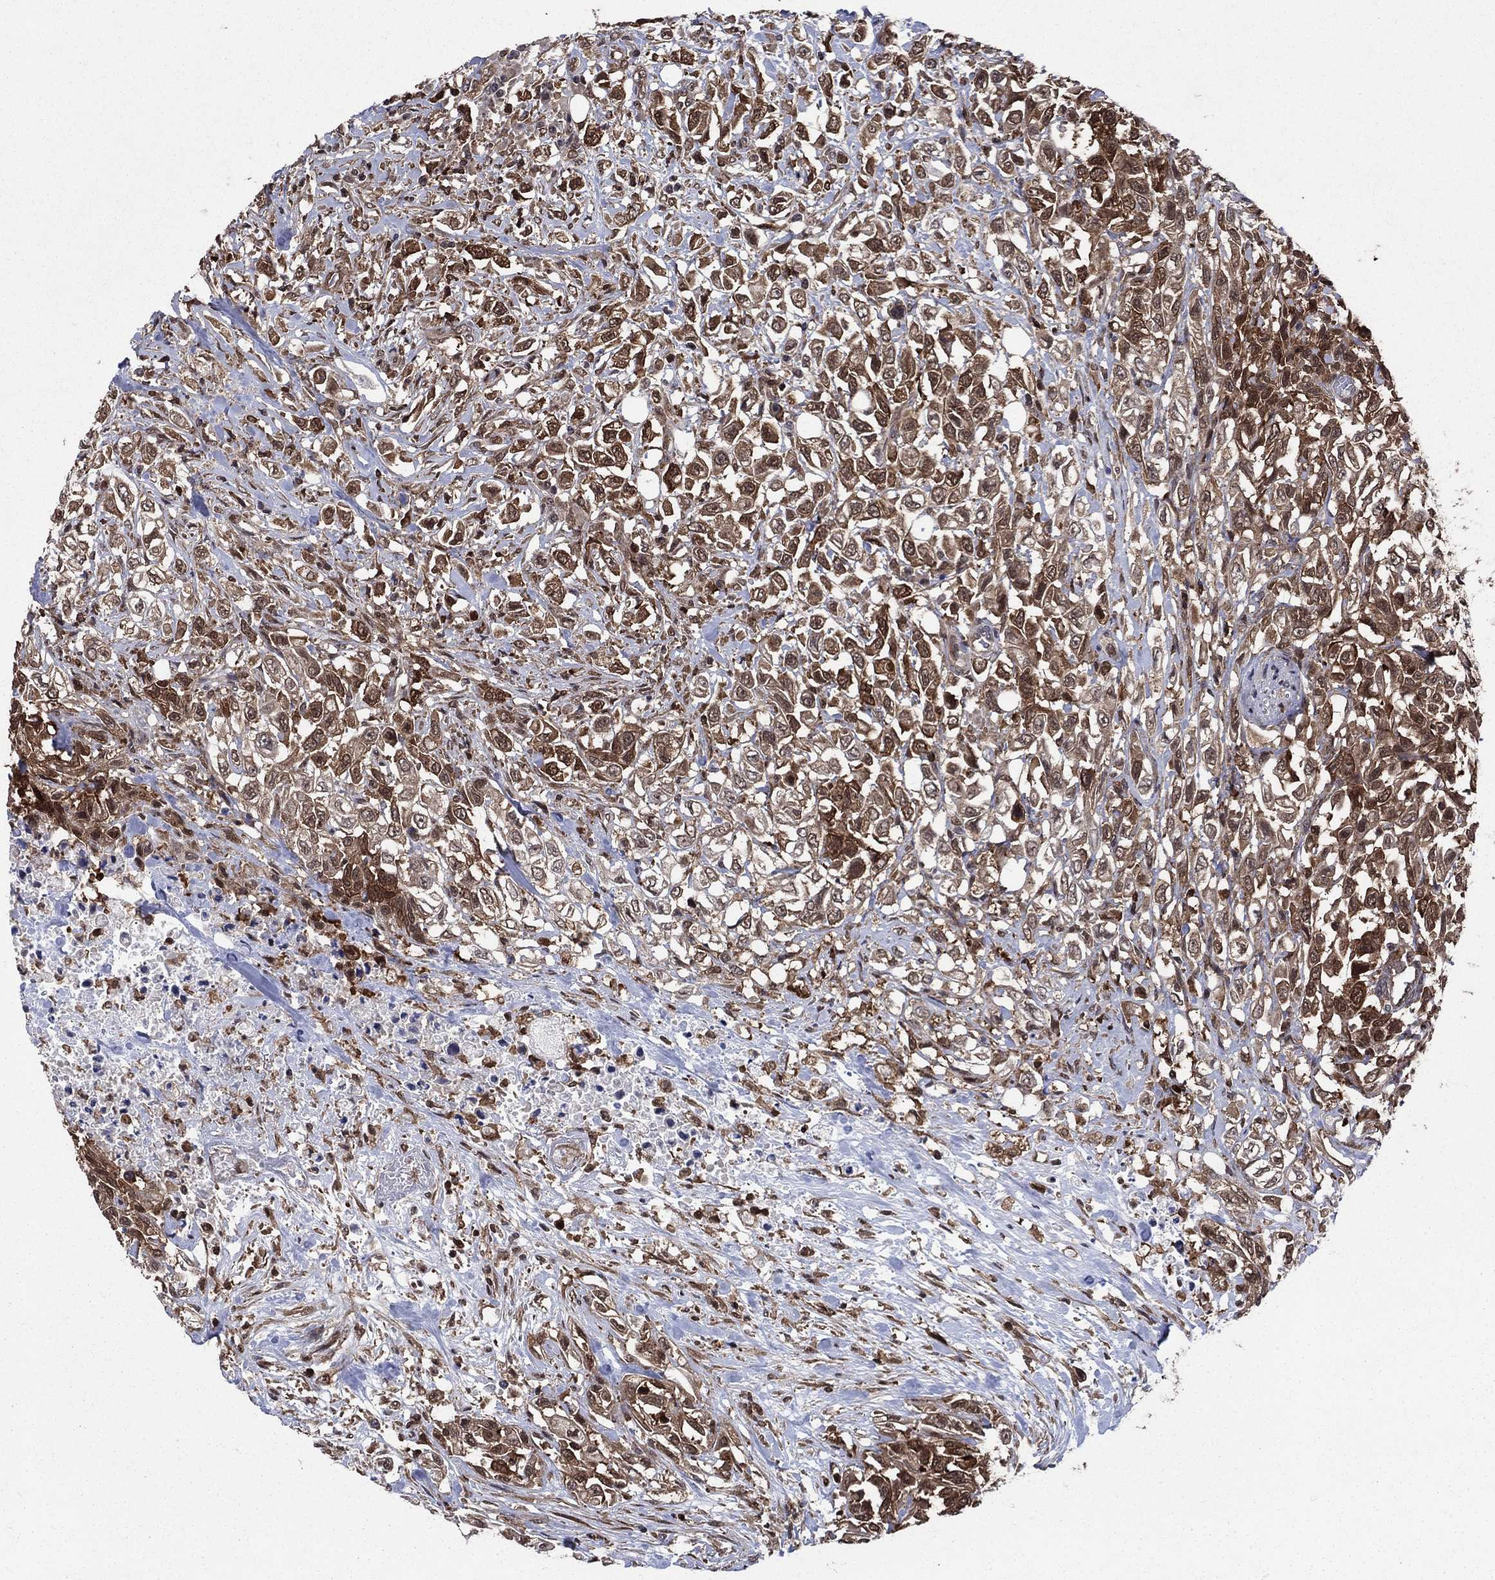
{"staining": {"intensity": "strong", "quantity": "25%-75%", "location": "cytoplasmic/membranous"}, "tissue": "urothelial cancer", "cell_type": "Tumor cells", "image_type": "cancer", "snomed": [{"axis": "morphology", "description": "Urothelial carcinoma, High grade"}, {"axis": "topography", "description": "Urinary bladder"}], "caption": "The micrograph demonstrates a brown stain indicating the presence of a protein in the cytoplasmic/membranous of tumor cells in urothelial cancer.", "gene": "CACYBP", "patient": {"sex": "female", "age": 56}}